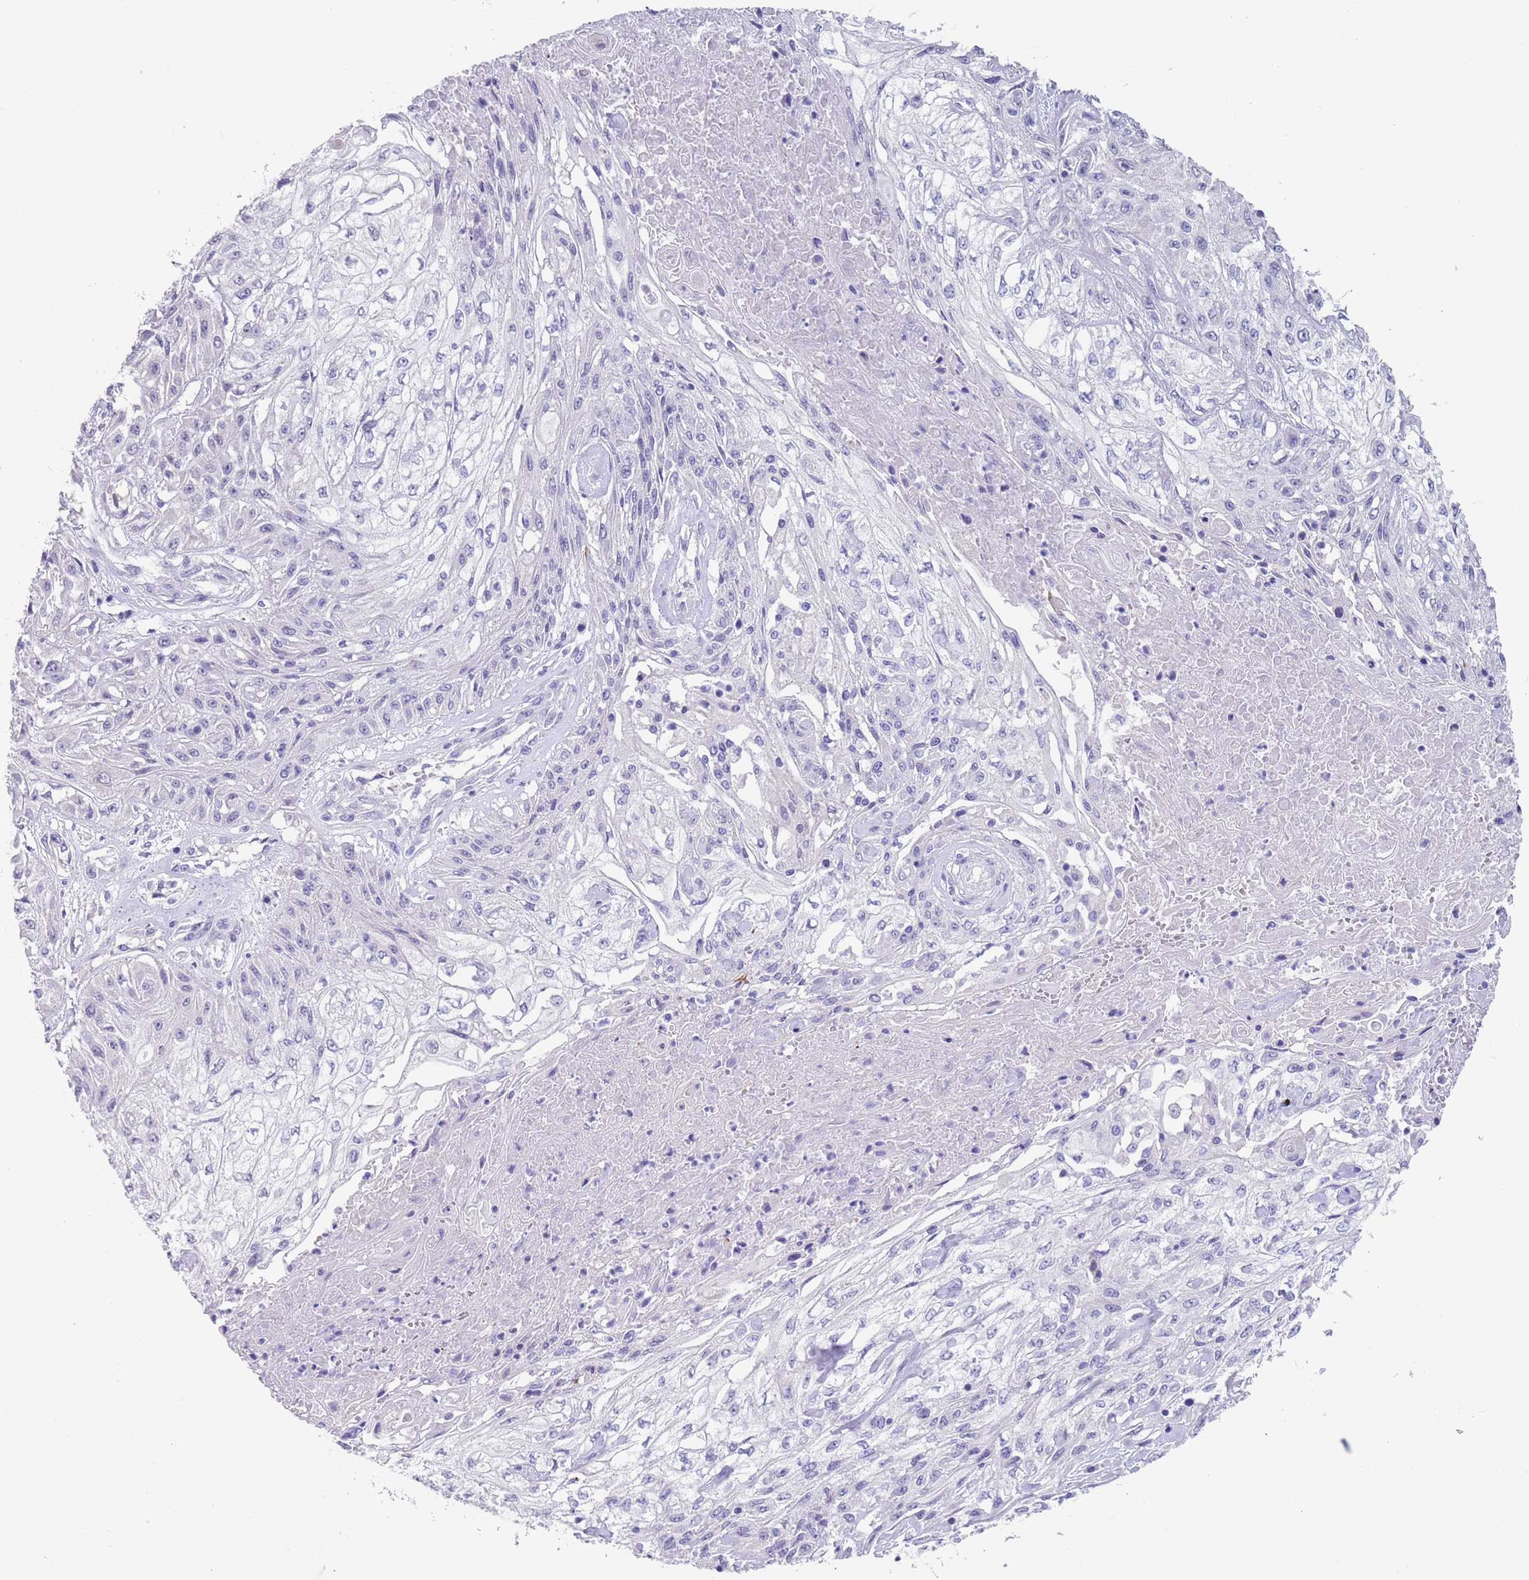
{"staining": {"intensity": "negative", "quantity": "none", "location": "none"}, "tissue": "skin cancer", "cell_type": "Tumor cells", "image_type": "cancer", "snomed": [{"axis": "morphology", "description": "Squamous cell carcinoma, NOS"}, {"axis": "morphology", "description": "Squamous cell carcinoma, metastatic, NOS"}, {"axis": "topography", "description": "Skin"}, {"axis": "topography", "description": "Lymph node"}], "caption": "An IHC histopathology image of skin metastatic squamous cell carcinoma is shown. There is no staining in tumor cells of skin metastatic squamous cell carcinoma.", "gene": "SPIRE2", "patient": {"sex": "male", "age": 75}}